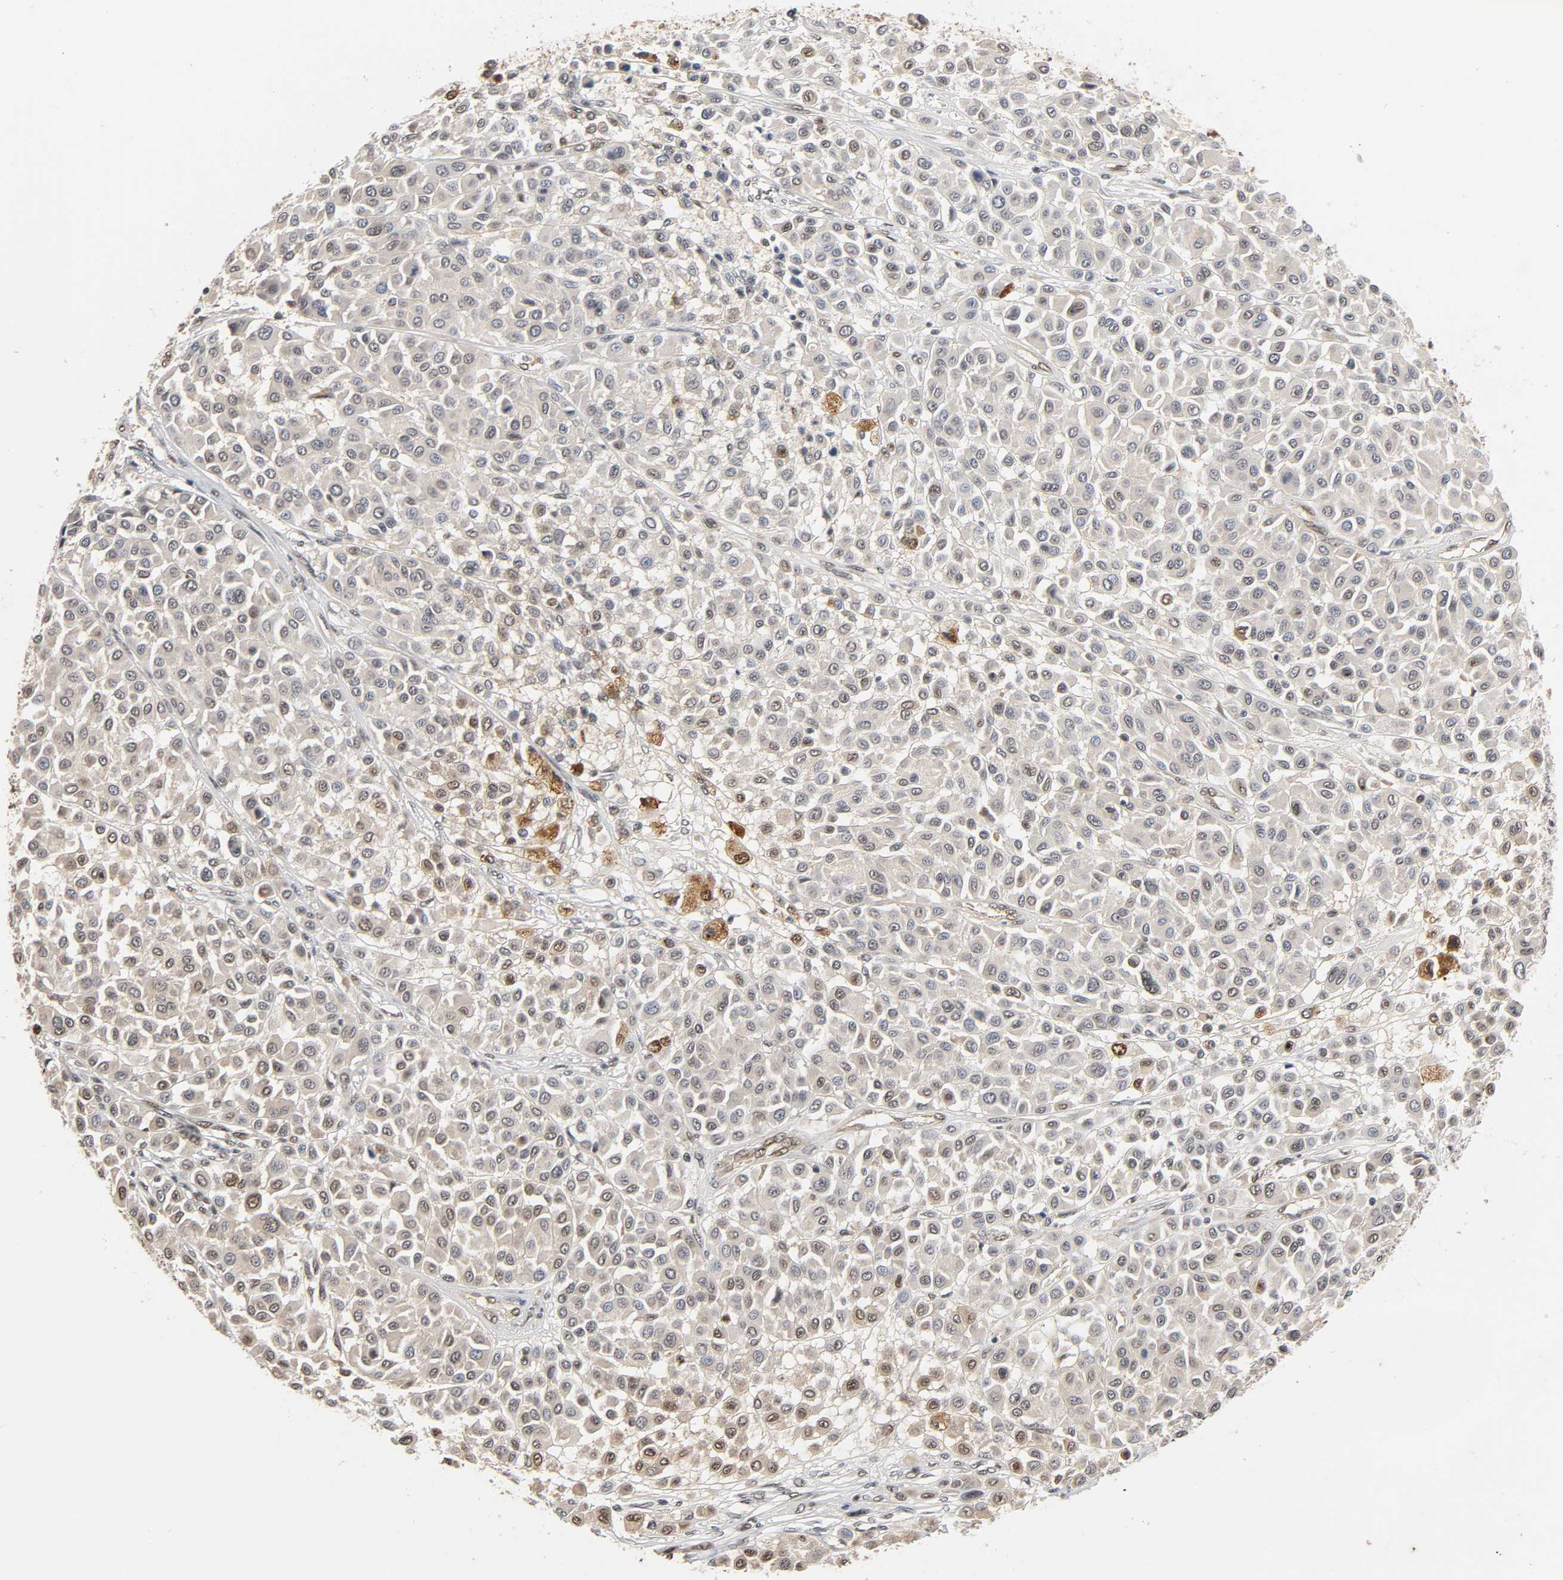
{"staining": {"intensity": "moderate", "quantity": "25%-75%", "location": "nuclear"}, "tissue": "melanoma", "cell_type": "Tumor cells", "image_type": "cancer", "snomed": [{"axis": "morphology", "description": "Malignant melanoma, Metastatic site"}, {"axis": "topography", "description": "Soft tissue"}], "caption": "Immunohistochemistry of malignant melanoma (metastatic site) reveals medium levels of moderate nuclear expression in about 25%-75% of tumor cells. Nuclei are stained in blue.", "gene": "UBC", "patient": {"sex": "male", "age": 41}}